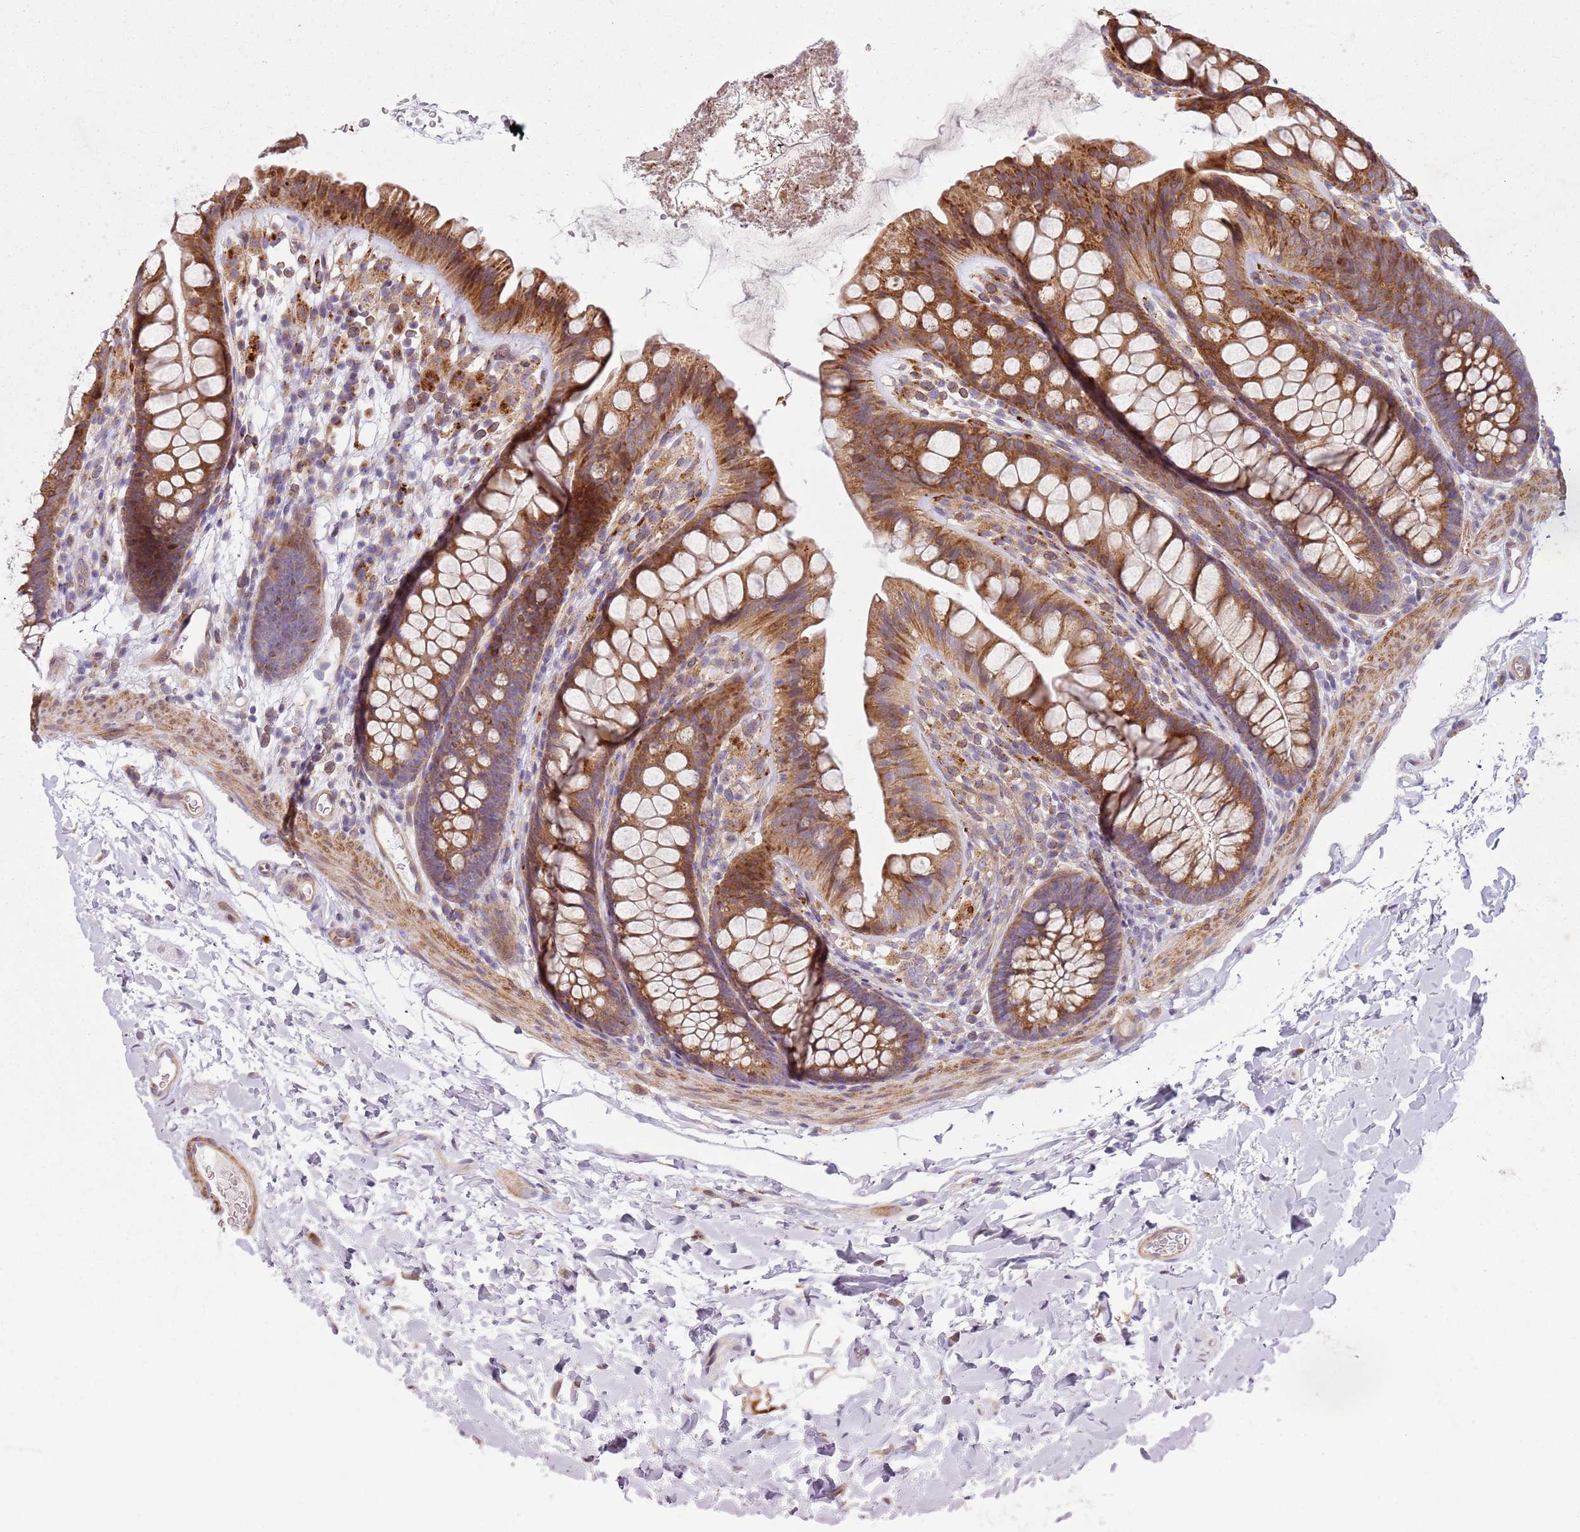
{"staining": {"intensity": "moderate", "quantity": ">75%", "location": "cytoplasmic/membranous"}, "tissue": "colon", "cell_type": "Endothelial cells", "image_type": "normal", "snomed": [{"axis": "morphology", "description": "Normal tissue, NOS"}, {"axis": "topography", "description": "Colon"}], "caption": "IHC staining of benign colon, which shows medium levels of moderate cytoplasmic/membranous positivity in about >75% of endothelial cells indicating moderate cytoplasmic/membranous protein expression. The staining was performed using DAB (3,3'-diaminobenzidine) (brown) for protein detection and nuclei were counterstained in hematoxylin (blue).", "gene": "PVRIG", "patient": {"sex": "female", "age": 62}}